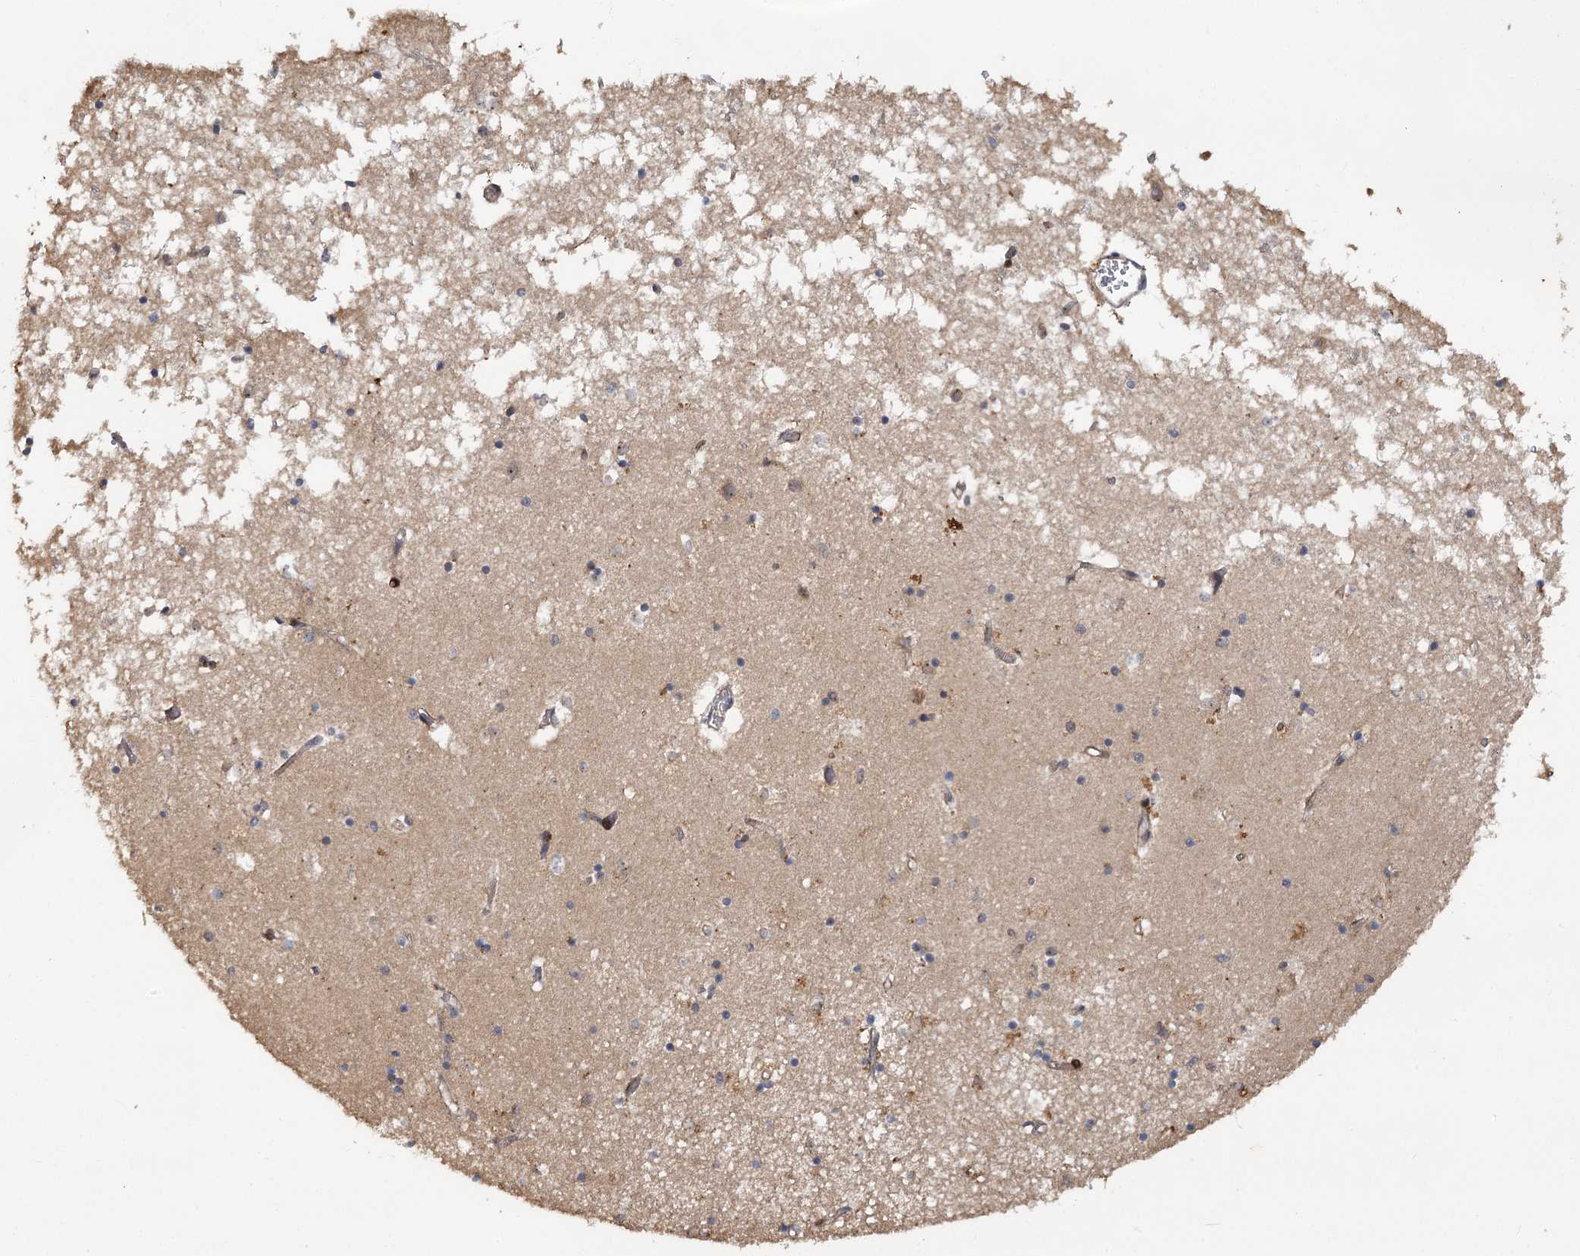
{"staining": {"intensity": "moderate", "quantity": "<25%", "location": "cytoplasmic/membranous,nuclear"}, "tissue": "hippocampus", "cell_type": "Glial cells", "image_type": "normal", "snomed": [{"axis": "morphology", "description": "Normal tissue, NOS"}, {"axis": "topography", "description": "Hippocampus"}], "caption": "Protein expression analysis of normal hippocampus exhibits moderate cytoplasmic/membranous,nuclear positivity in about <25% of glial cells.", "gene": "PIK3C2A", "patient": {"sex": "male", "age": 70}}